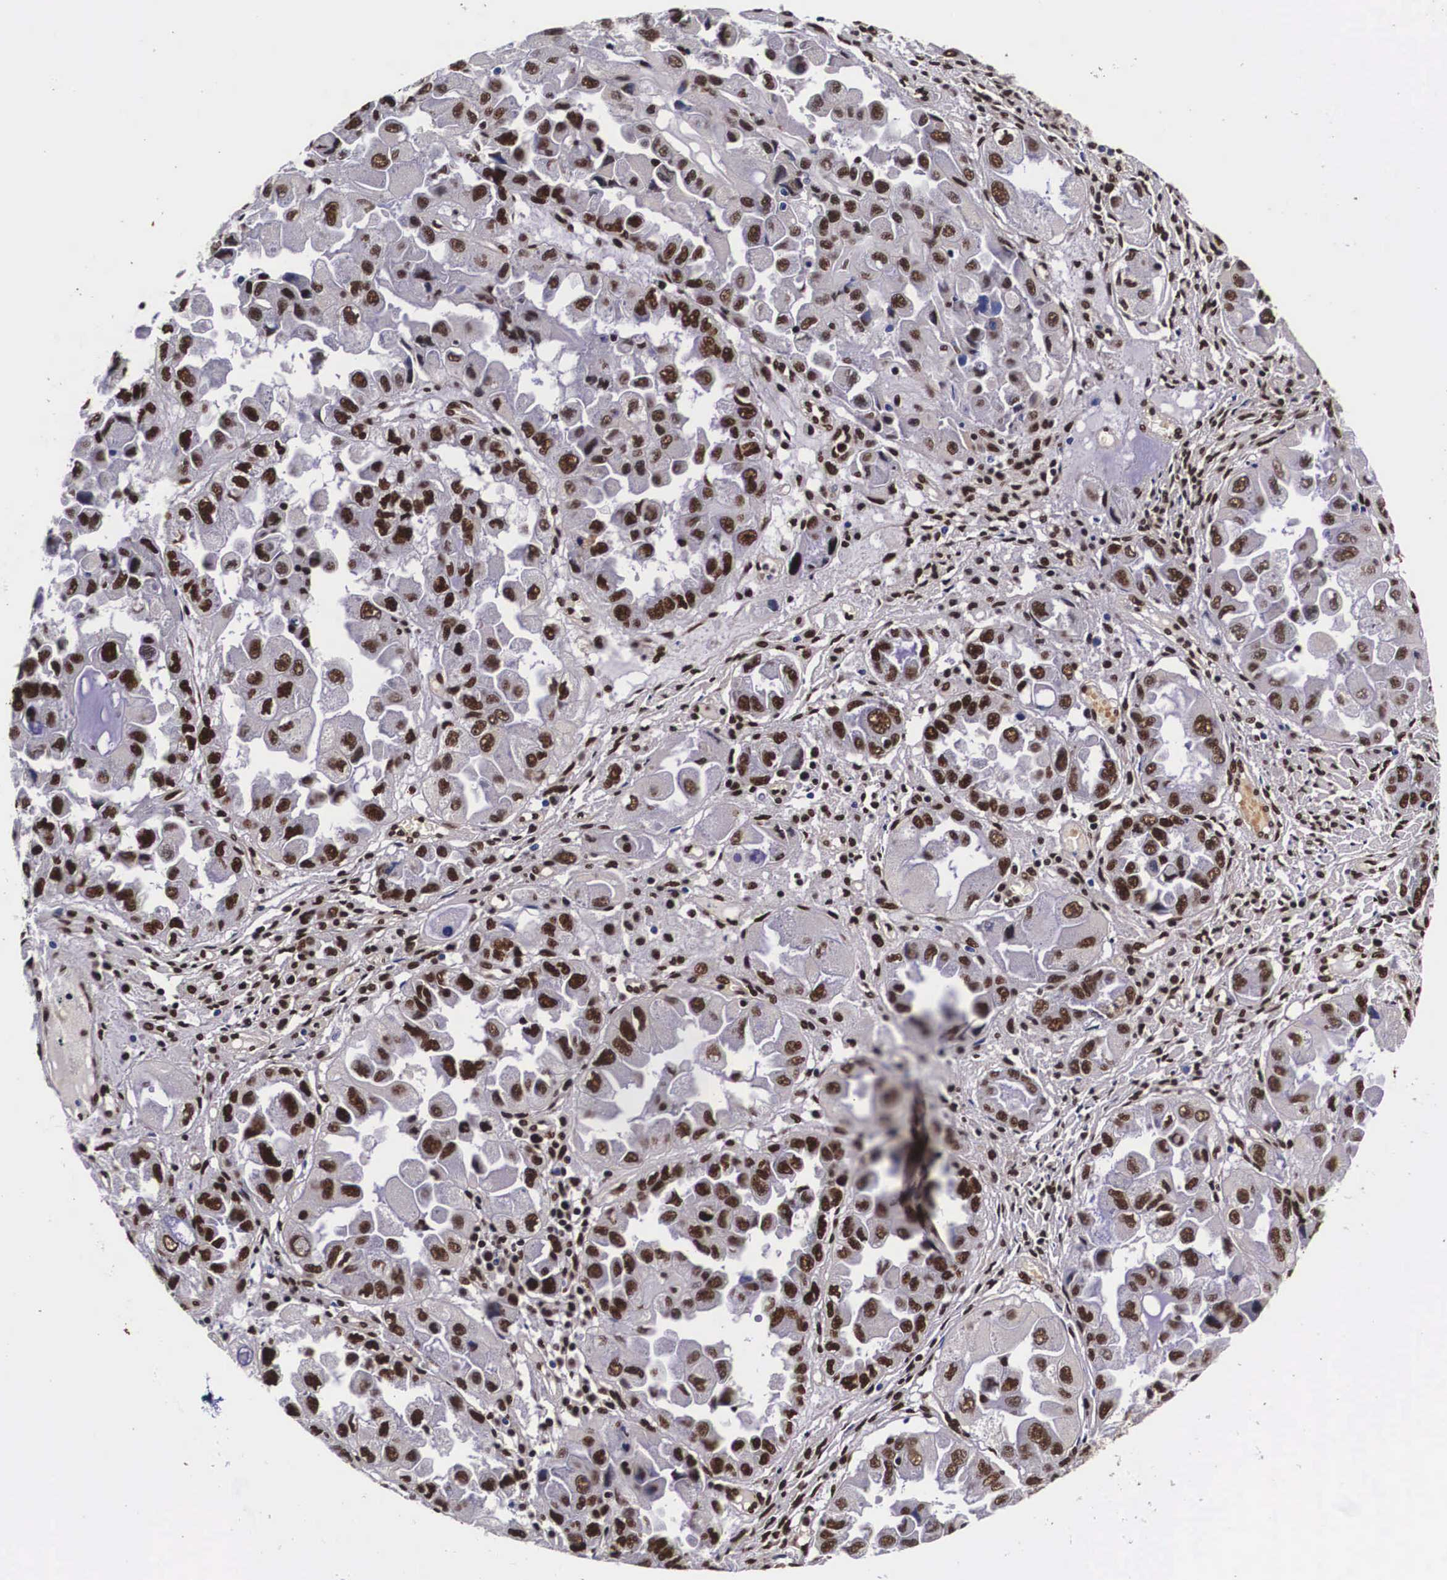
{"staining": {"intensity": "strong", "quantity": ">75%", "location": "nuclear"}, "tissue": "ovarian cancer", "cell_type": "Tumor cells", "image_type": "cancer", "snomed": [{"axis": "morphology", "description": "Cystadenocarcinoma, serous, NOS"}, {"axis": "topography", "description": "Ovary"}], "caption": "IHC of human serous cystadenocarcinoma (ovarian) shows high levels of strong nuclear positivity in about >75% of tumor cells.", "gene": "PABPN1", "patient": {"sex": "female", "age": 84}}